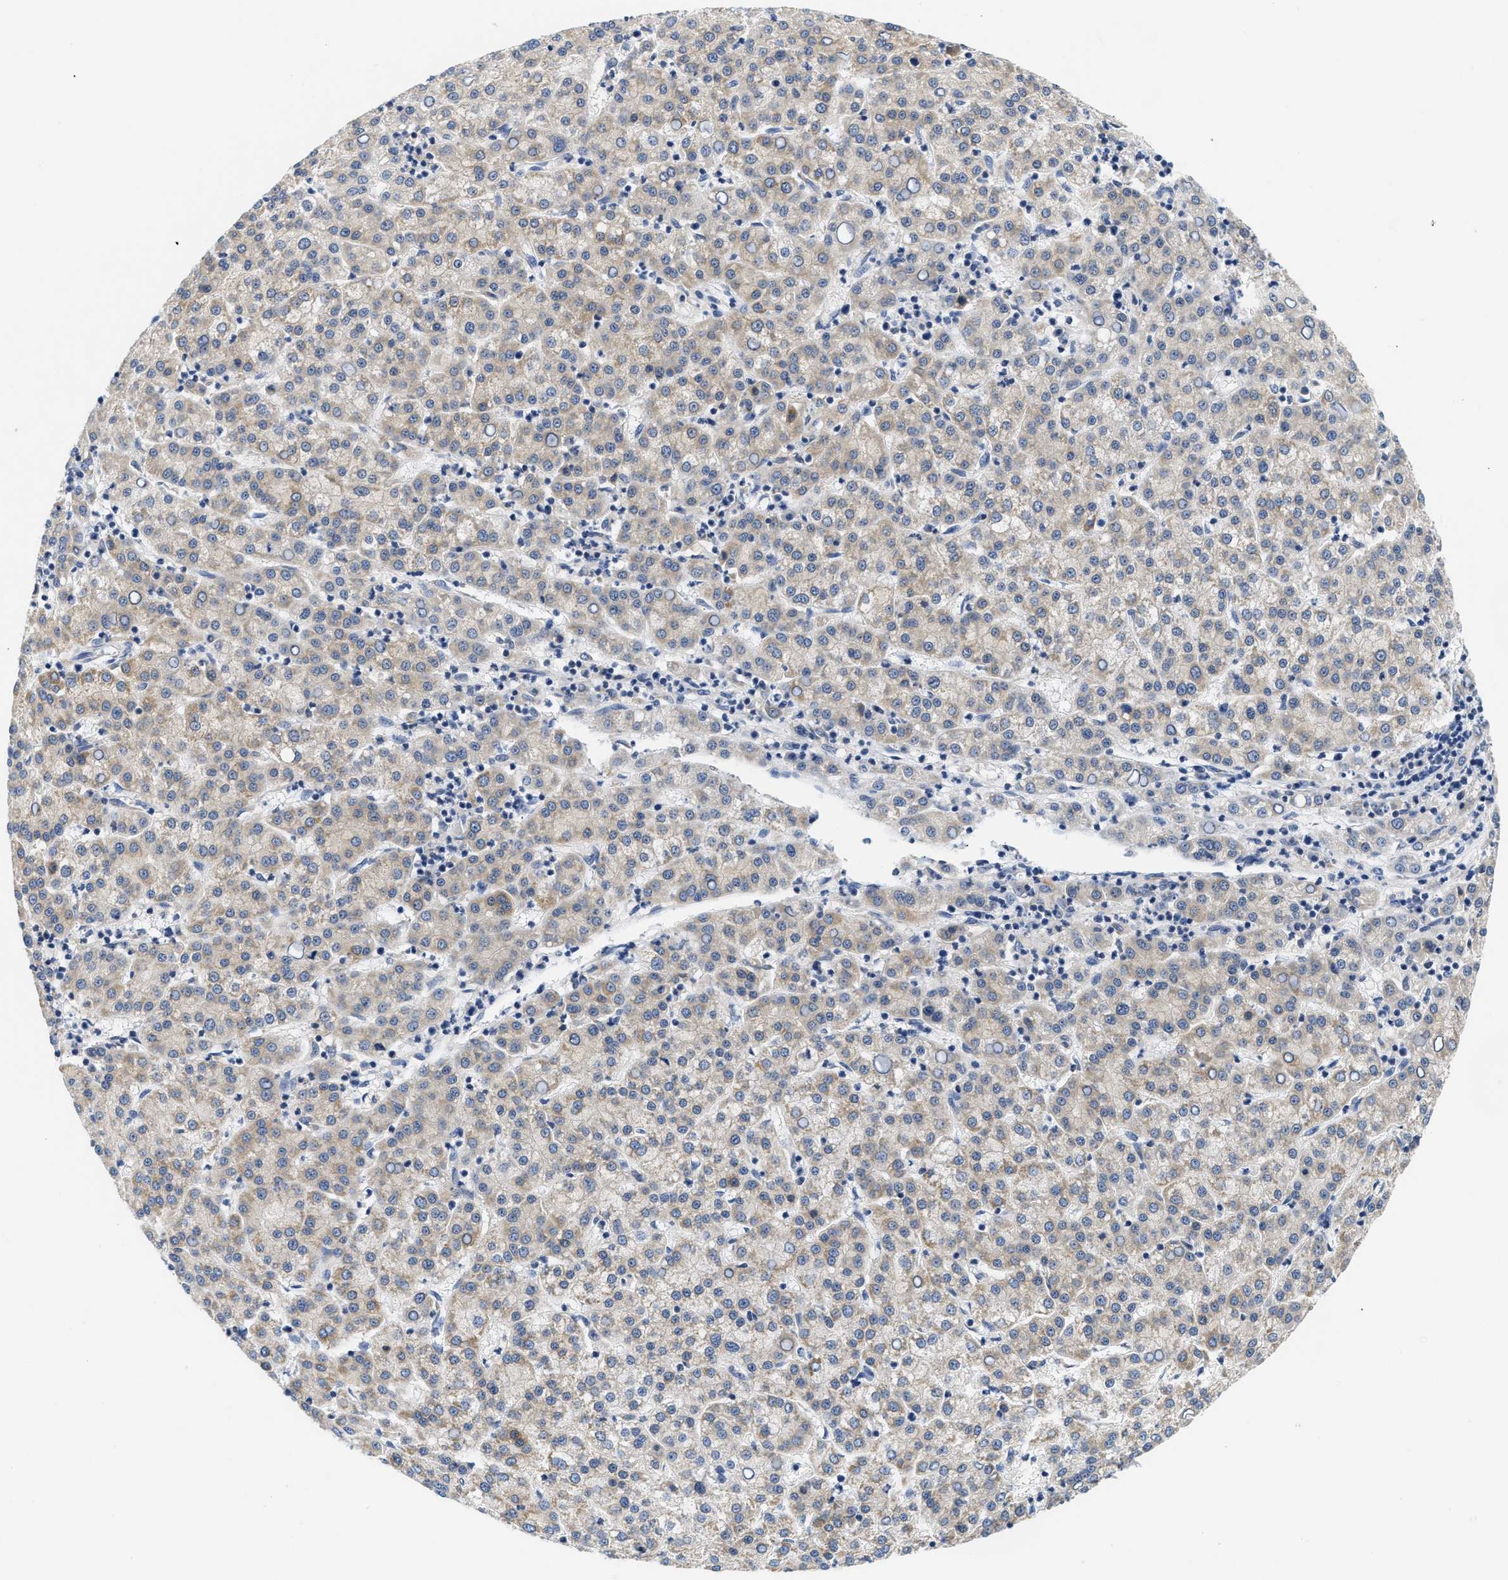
{"staining": {"intensity": "weak", "quantity": "<25%", "location": "cytoplasmic/membranous"}, "tissue": "liver cancer", "cell_type": "Tumor cells", "image_type": "cancer", "snomed": [{"axis": "morphology", "description": "Carcinoma, Hepatocellular, NOS"}, {"axis": "topography", "description": "Liver"}], "caption": "An immunohistochemistry micrograph of hepatocellular carcinoma (liver) is shown. There is no staining in tumor cells of hepatocellular carcinoma (liver).", "gene": "HDHD3", "patient": {"sex": "female", "age": 58}}